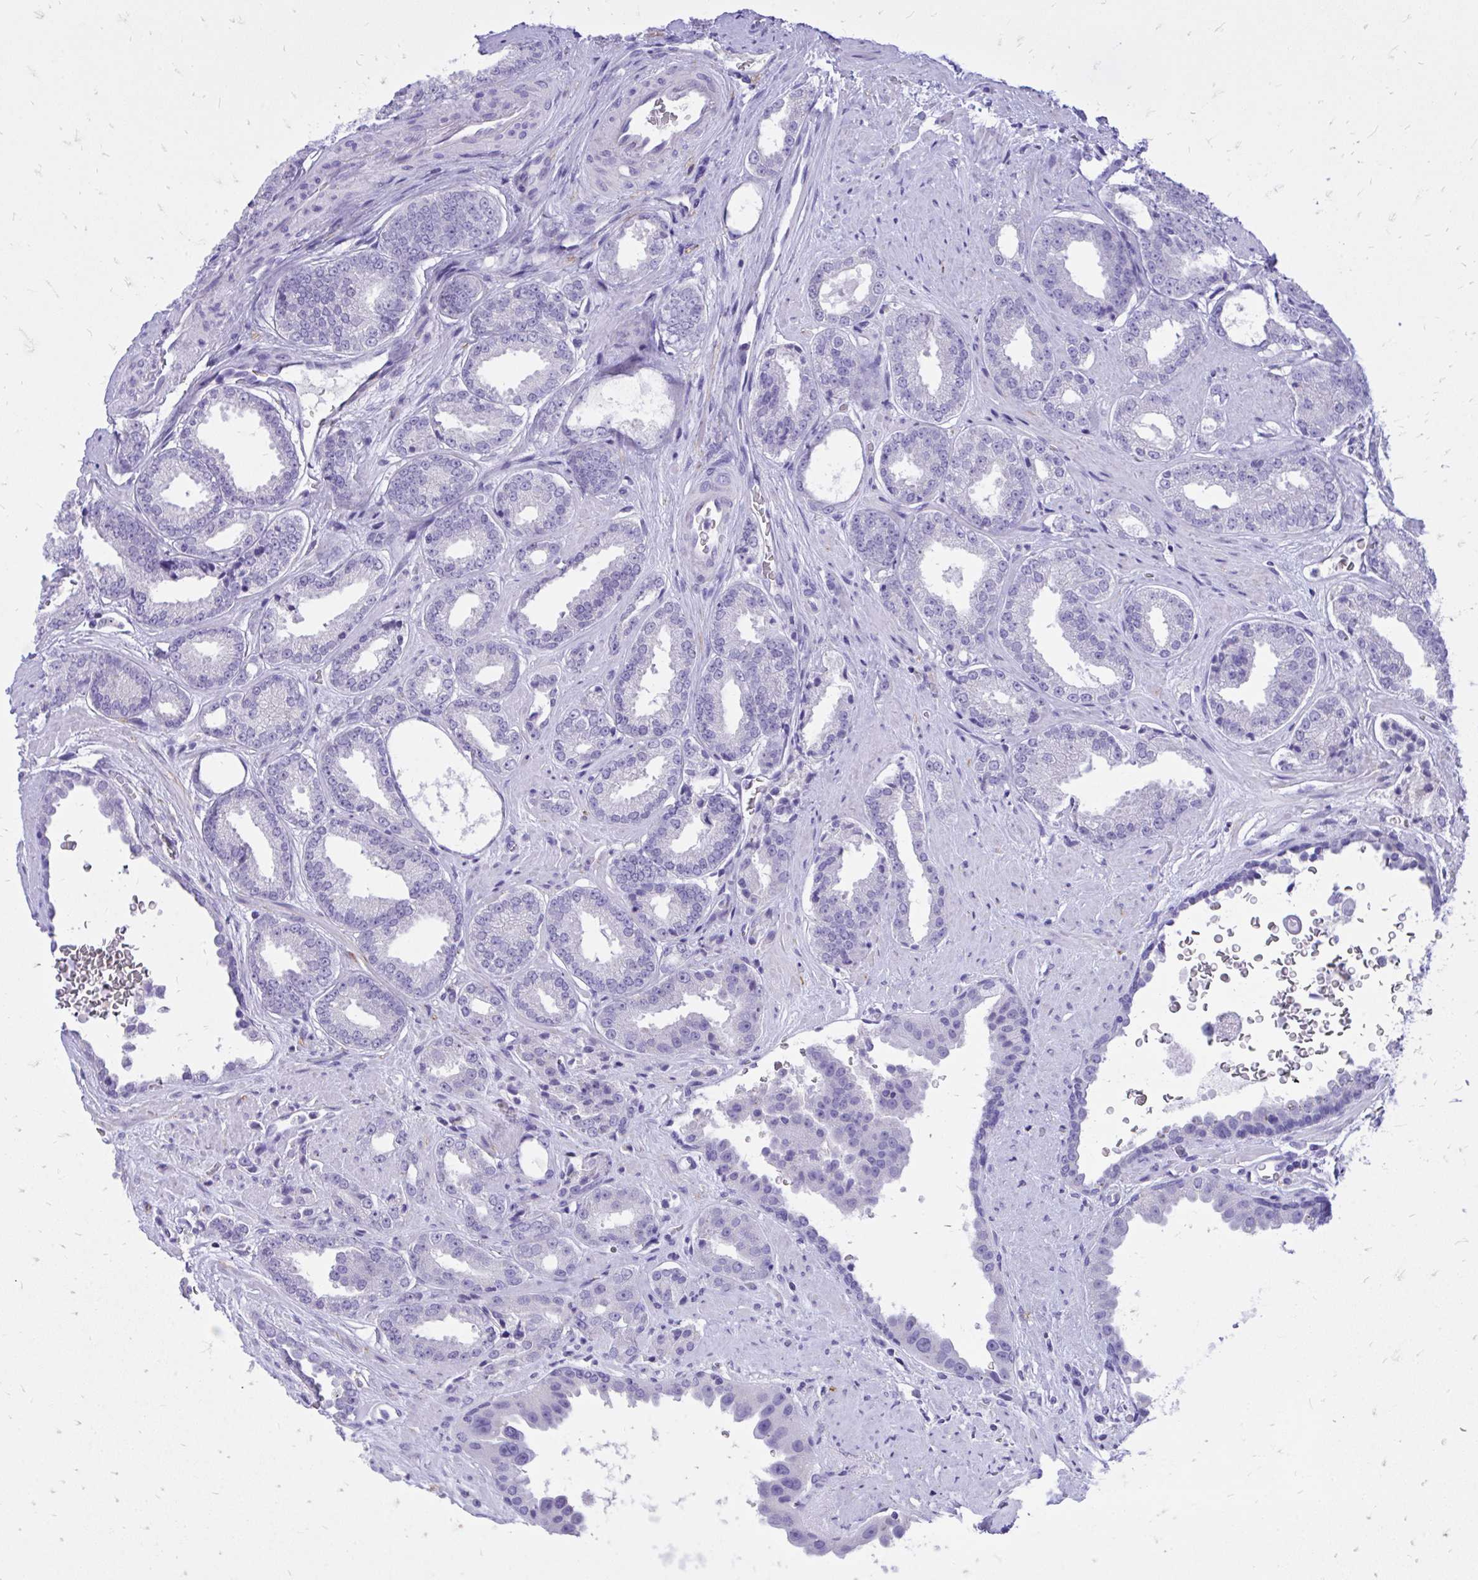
{"staining": {"intensity": "negative", "quantity": "none", "location": "none"}, "tissue": "prostate cancer", "cell_type": "Tumor cells", "image_type": "cancer", "snomed": [{"axis": "morphology", "description": "Adenocarcinoma, Low grade"}, {"axis": "topography", "description": "Prostate"}], "caption": "Immunohistochemical staining of prostate cancer (adenocarcinoma (low-grade)) shows no significant staining in tumor cells. (Immunohistochemistry, brightfield microscopy, high magnification).", "gene": "MON1A", "patient": {"sex": "male", "age": 67}}